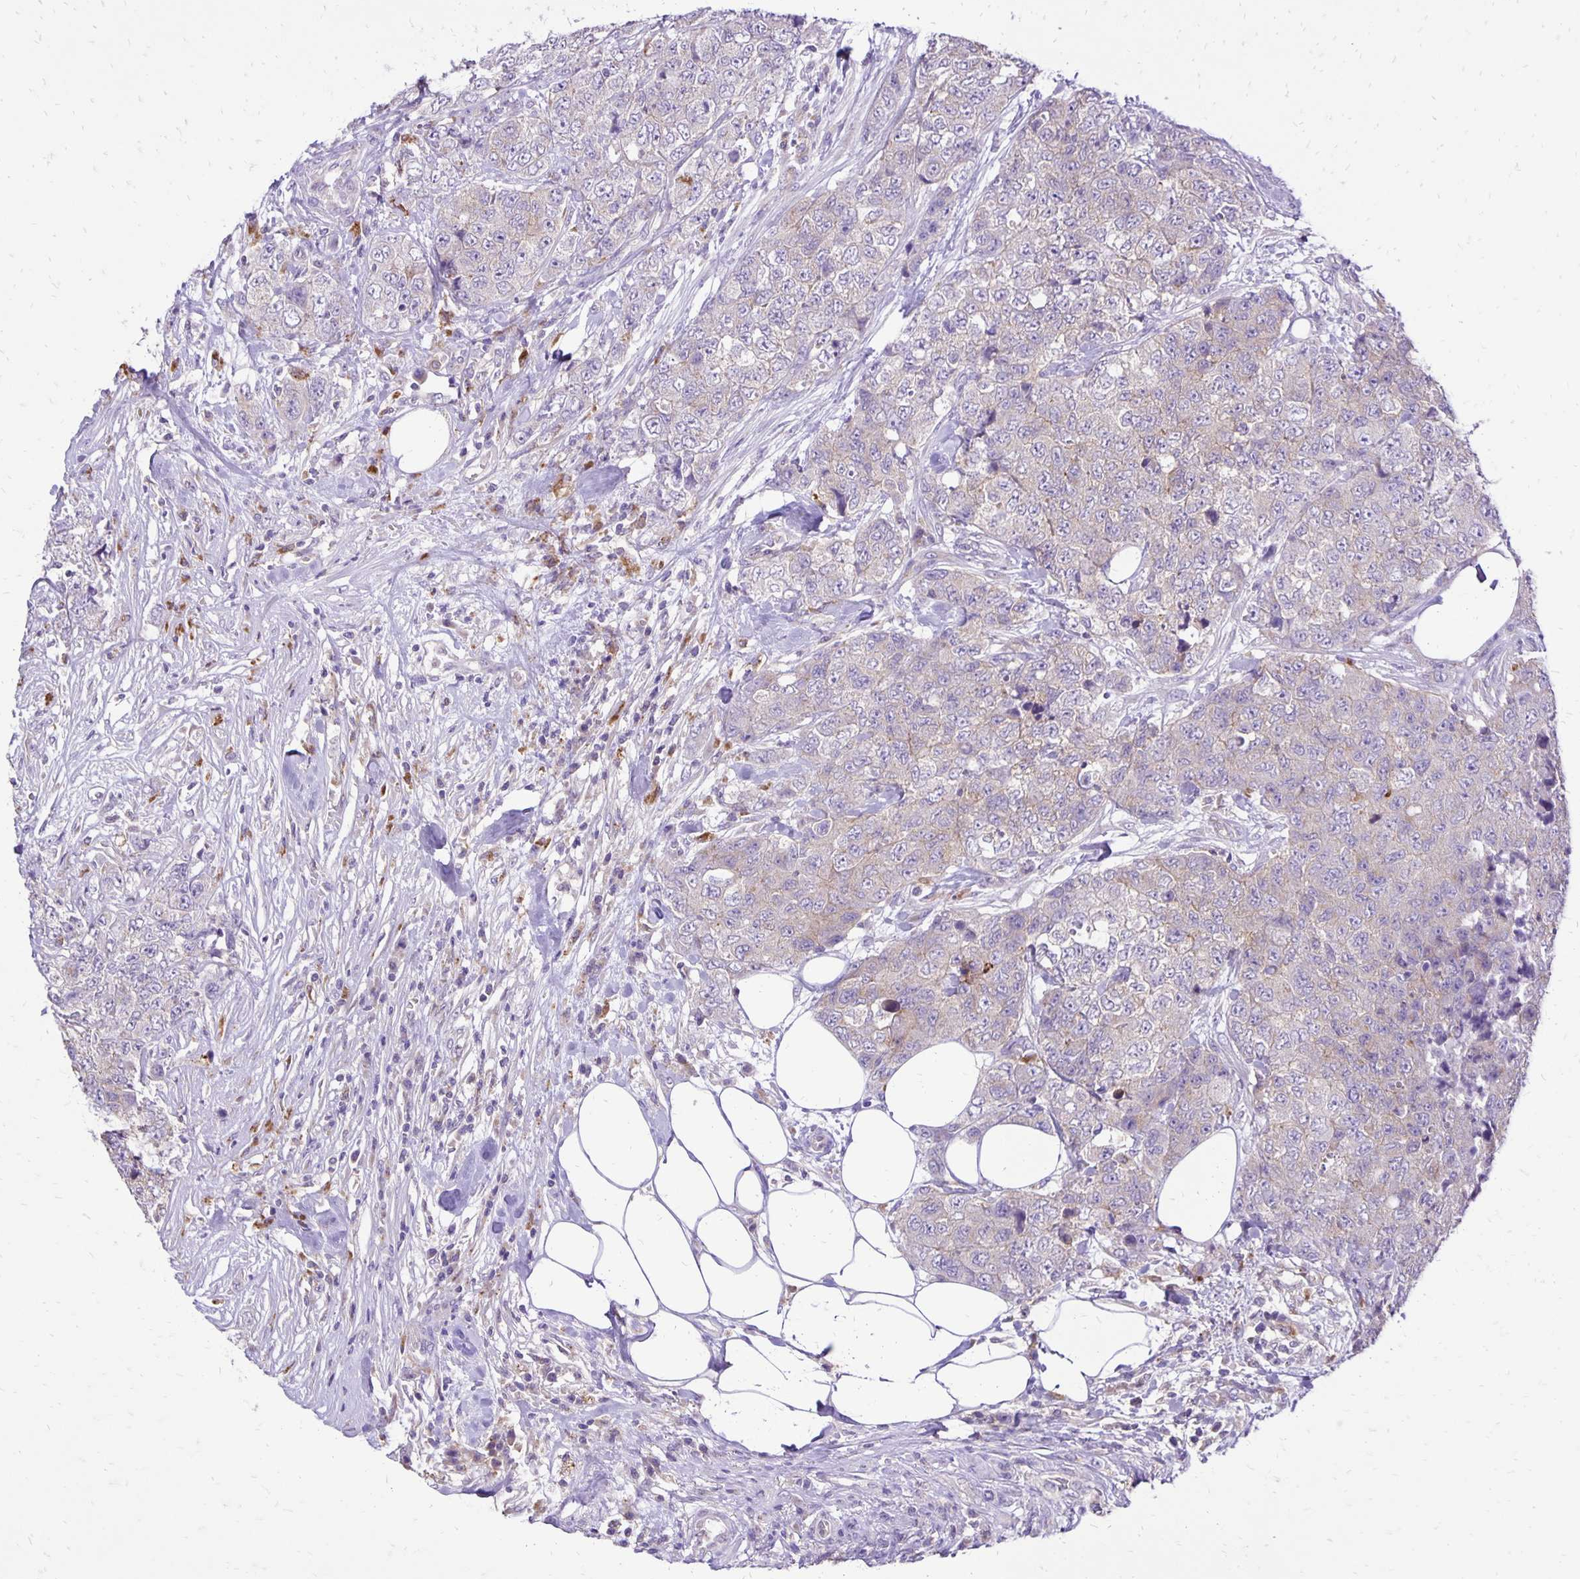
{"staining": {"intensity": "negative", "quantity": "none", "location": "none"}, "tissue": "urothelial cancer", "cell_type": "Tumor cells", "image_type": "cancer", "snomed": [{"axis": "morphology", "description": "Urothelial carcinoma, High grade"}, {"axis": "topography", "description": "Urinary bladder"}], "caption": "Immunohistochemistry of urothelial carcinoma (high-grade) shows no staining in tumor cells.", "gene": "EIF5A", "patient": {"sex": "female", "age": 78}}